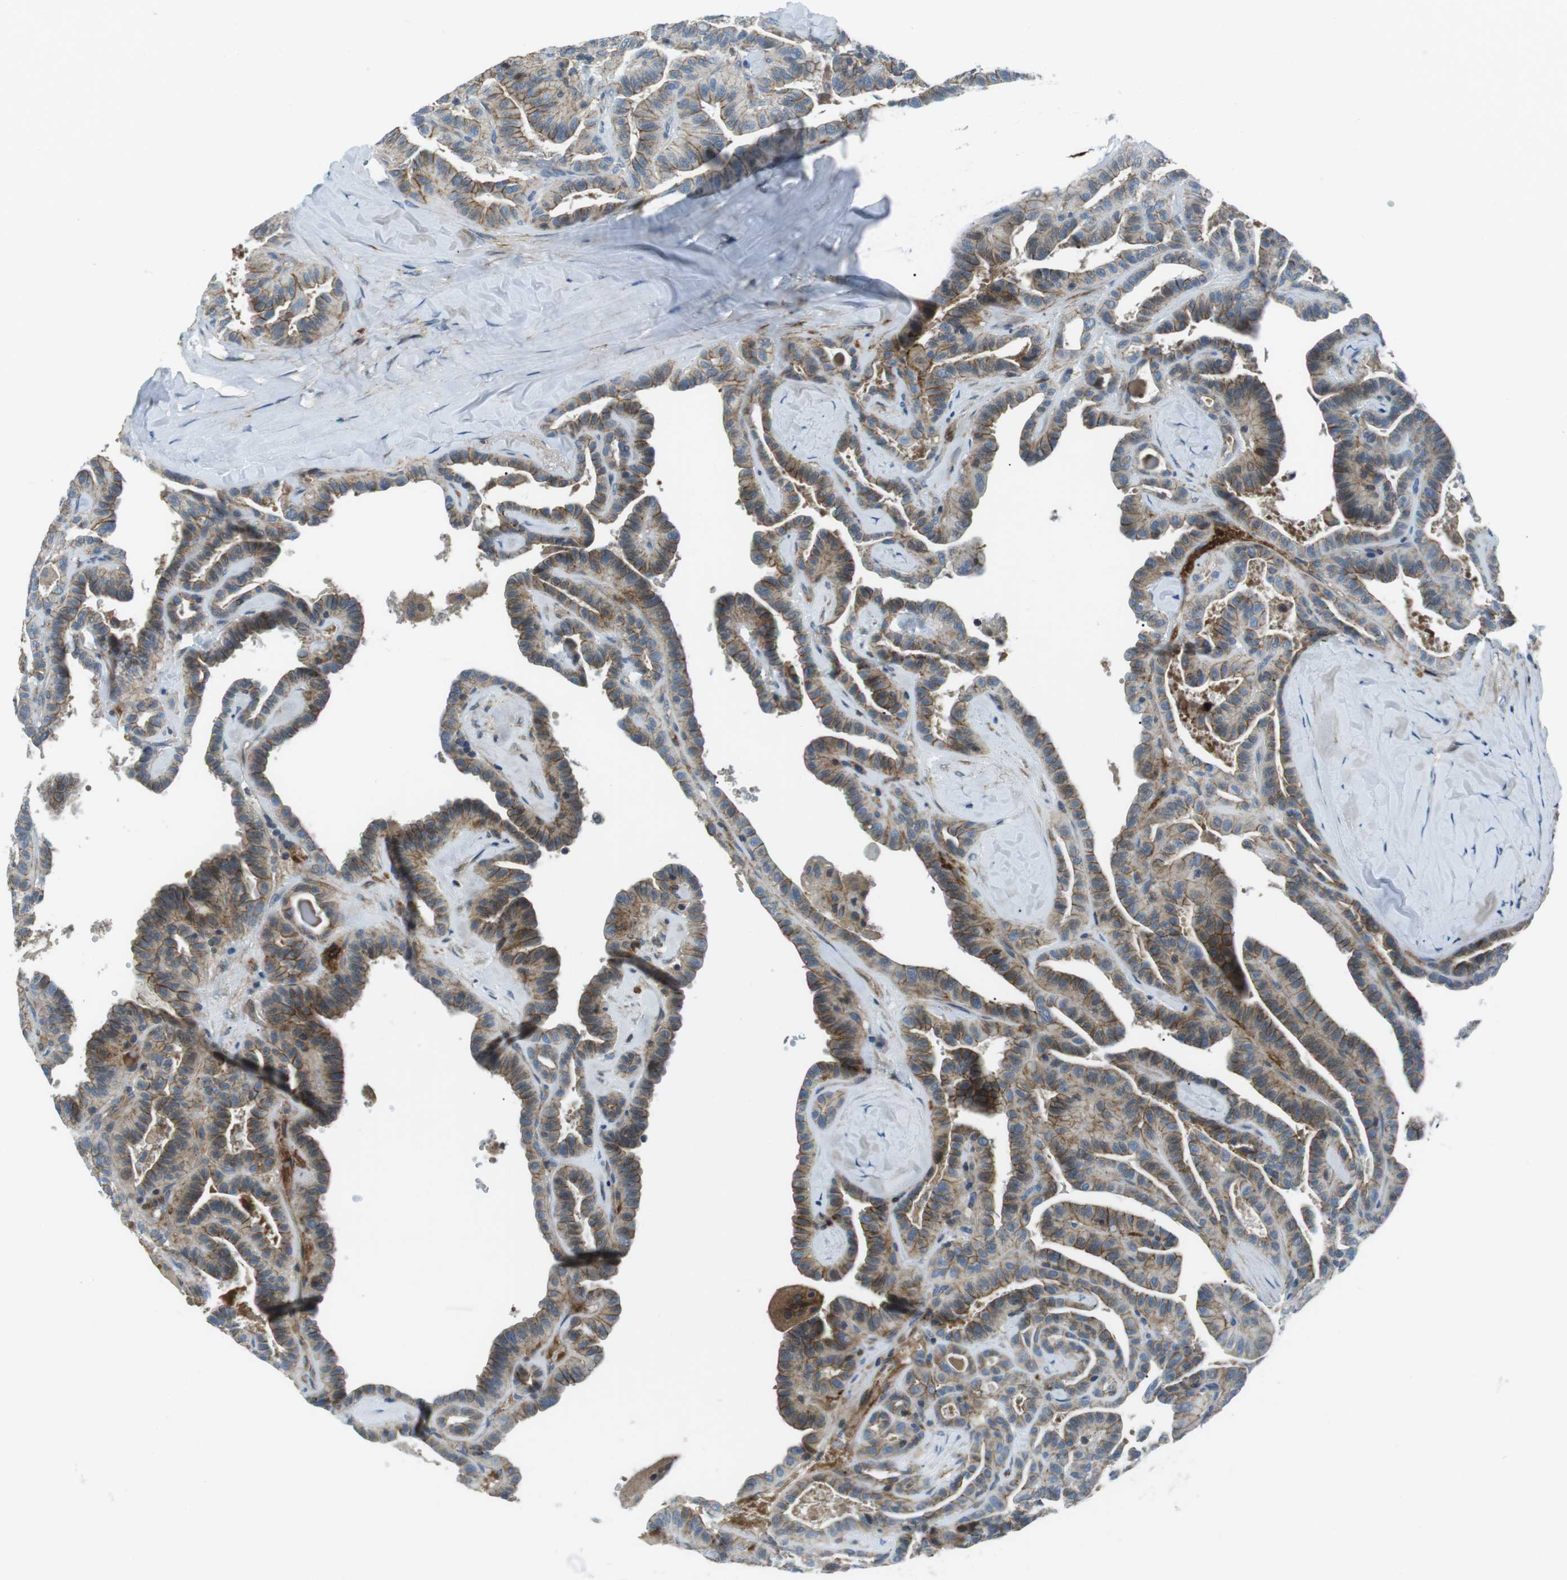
{"staining": {"intensity": "moderate", "quantity": ">75%", "location": "cytoplasmic/membranous"}, "tissue": "thyroid cancer", "cell_type": "Tumor cells", "image_type": "cancer", "snomed": [{"axis": "morphology", "description": "Papillary adenocarcinoma, NOS"}, {"axis": "topography", "description": "Thyroid gland"}], "caption": "Tumor cells exhibit medium levels of moderate cytoplasmic/membranous positivity in approximately >75% of cells in thyroid papillary adenocarcinoma.", "gene": "ARVCF", "patient": {"sex": "male", "age": 77}}